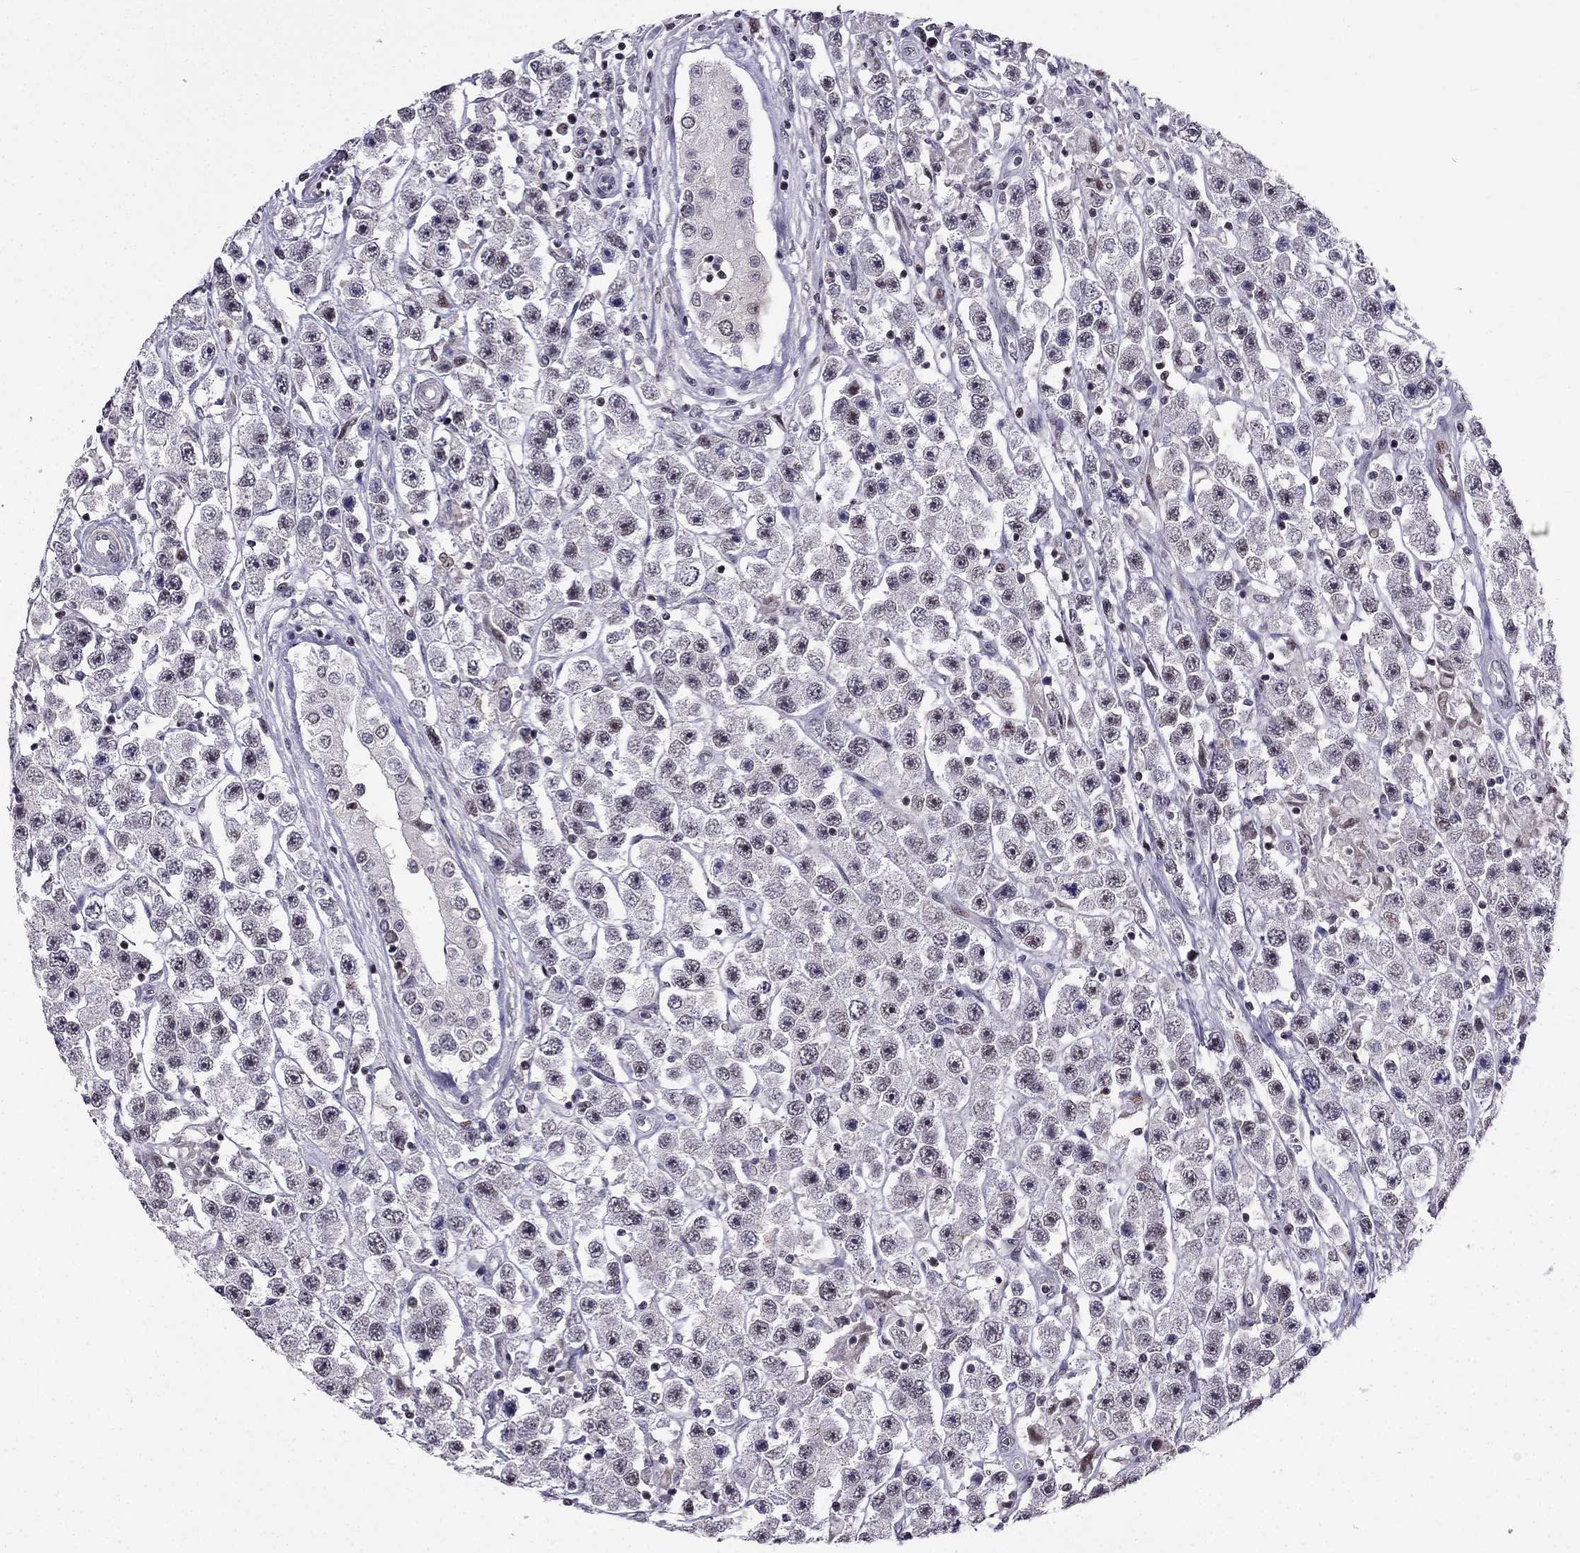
{"staining": {"intensity": "negative", "quantity": "none", "location": "none"}, "tissue": "testis cancer", "cell_type": "Tumor cells", "image_type": "cancer", "snomed": [{"axis": "morphology", "description": "Seminoma, NOS"}, {"axis": "topography", "description": "Testis"}], "caption": "Tumor cells show no significant protein expression in seminoma (testis).", "gene": "RPRD2", "patient": {"sex": "male", "age": 45}}